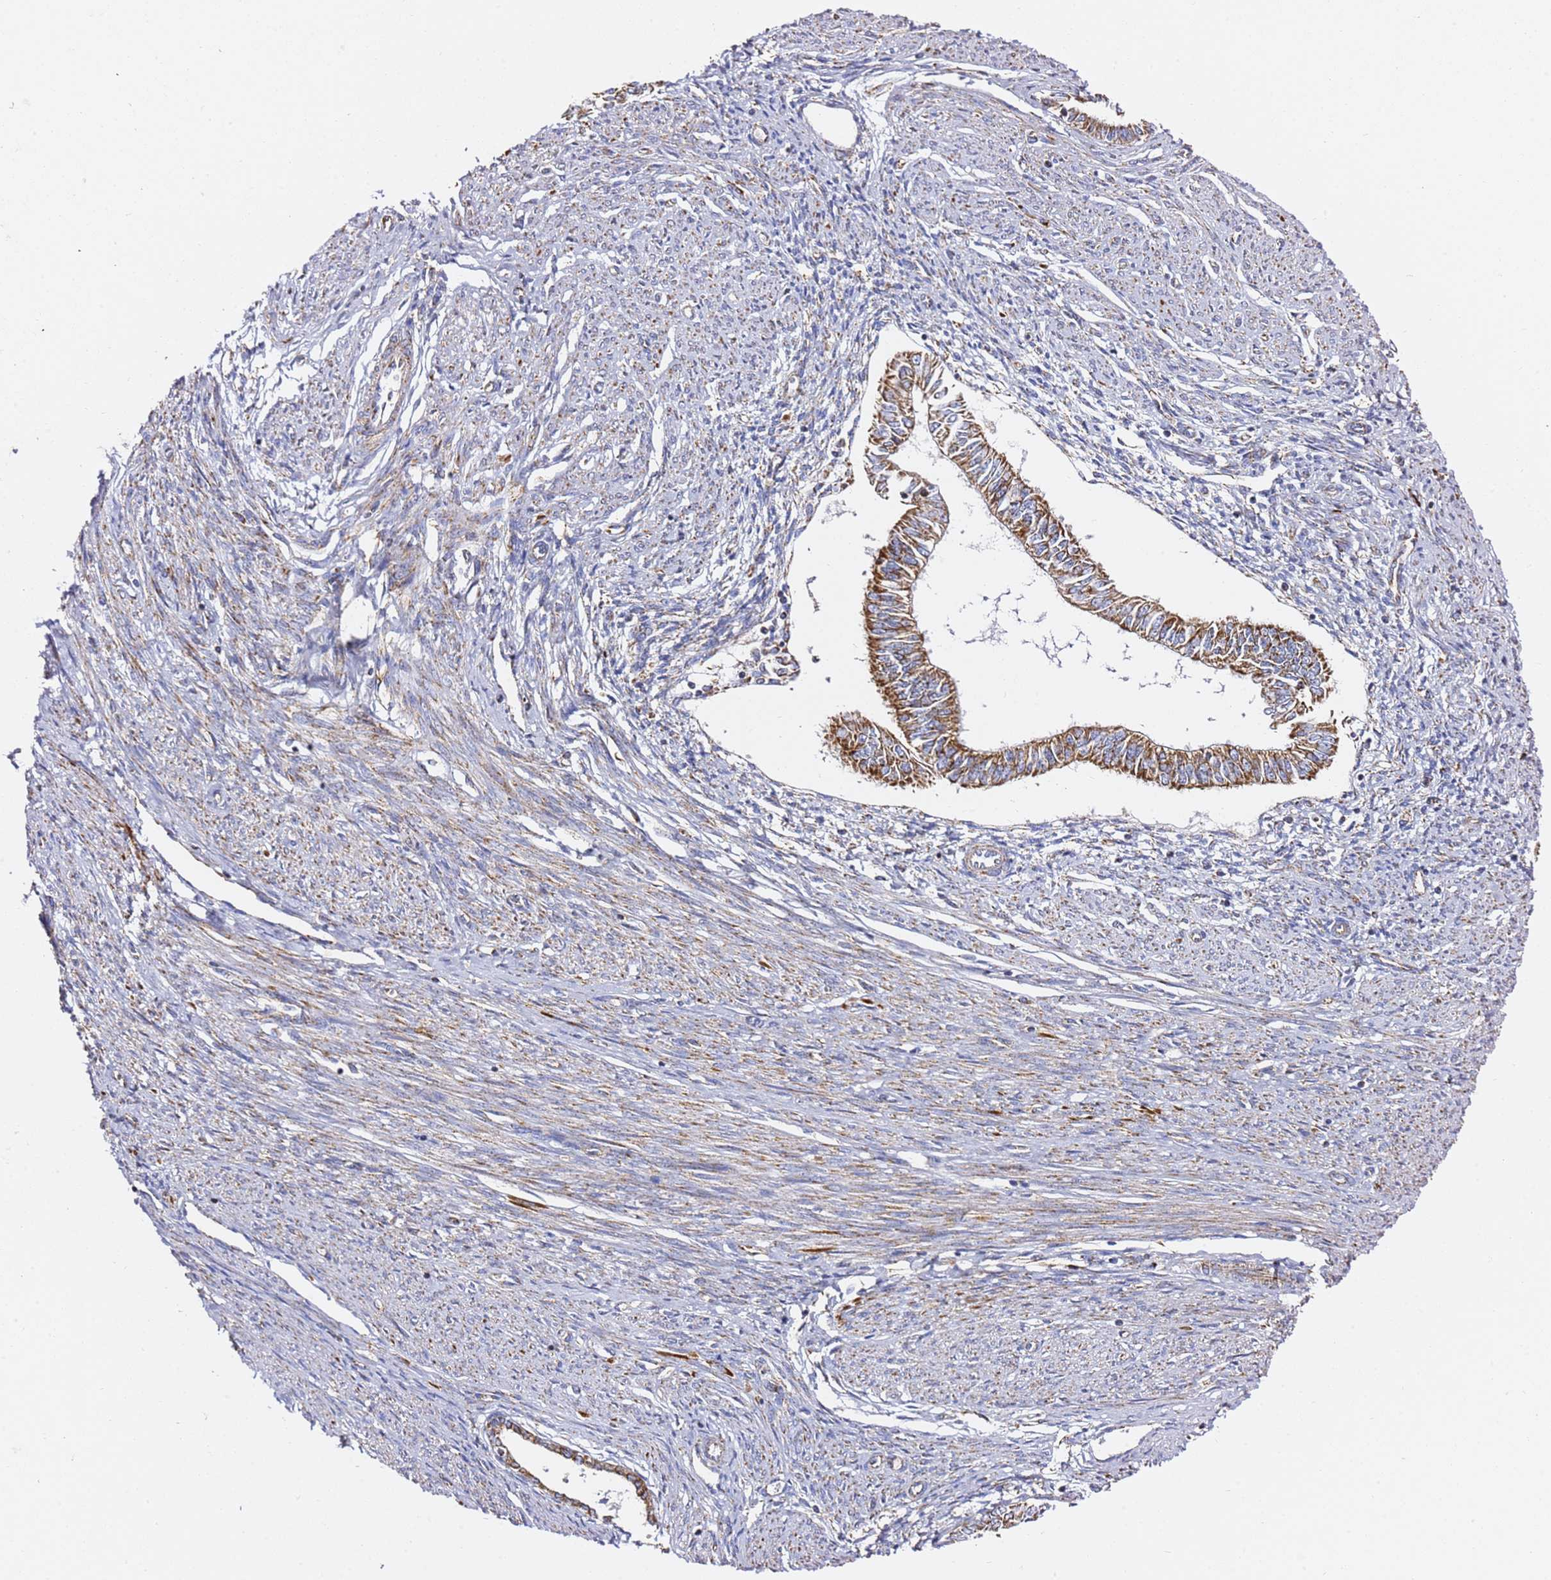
{"staining": {"intensity": "moderate", "quantity": ">75%", "location": "cytoplasmic/membranous"}, "tissue": "endometrial cancer", "cell_type": "Tumor cells", "image_type": "cancer", "snomed": [{"axis": "morphology", "description": "Adenocarcinoma, NOS"}, {"axis": "topography", "description": "Endometrium"}], "caption": "Immunohistochemistry (IHC) (DAB) staining of endometrial cancer exhibits moderate cytoplasmic/membranous protein positivity in approximately >75% of tumor cells.", "gene": "NDUFA3", "patient": {"sex": "female", "age": 58}}